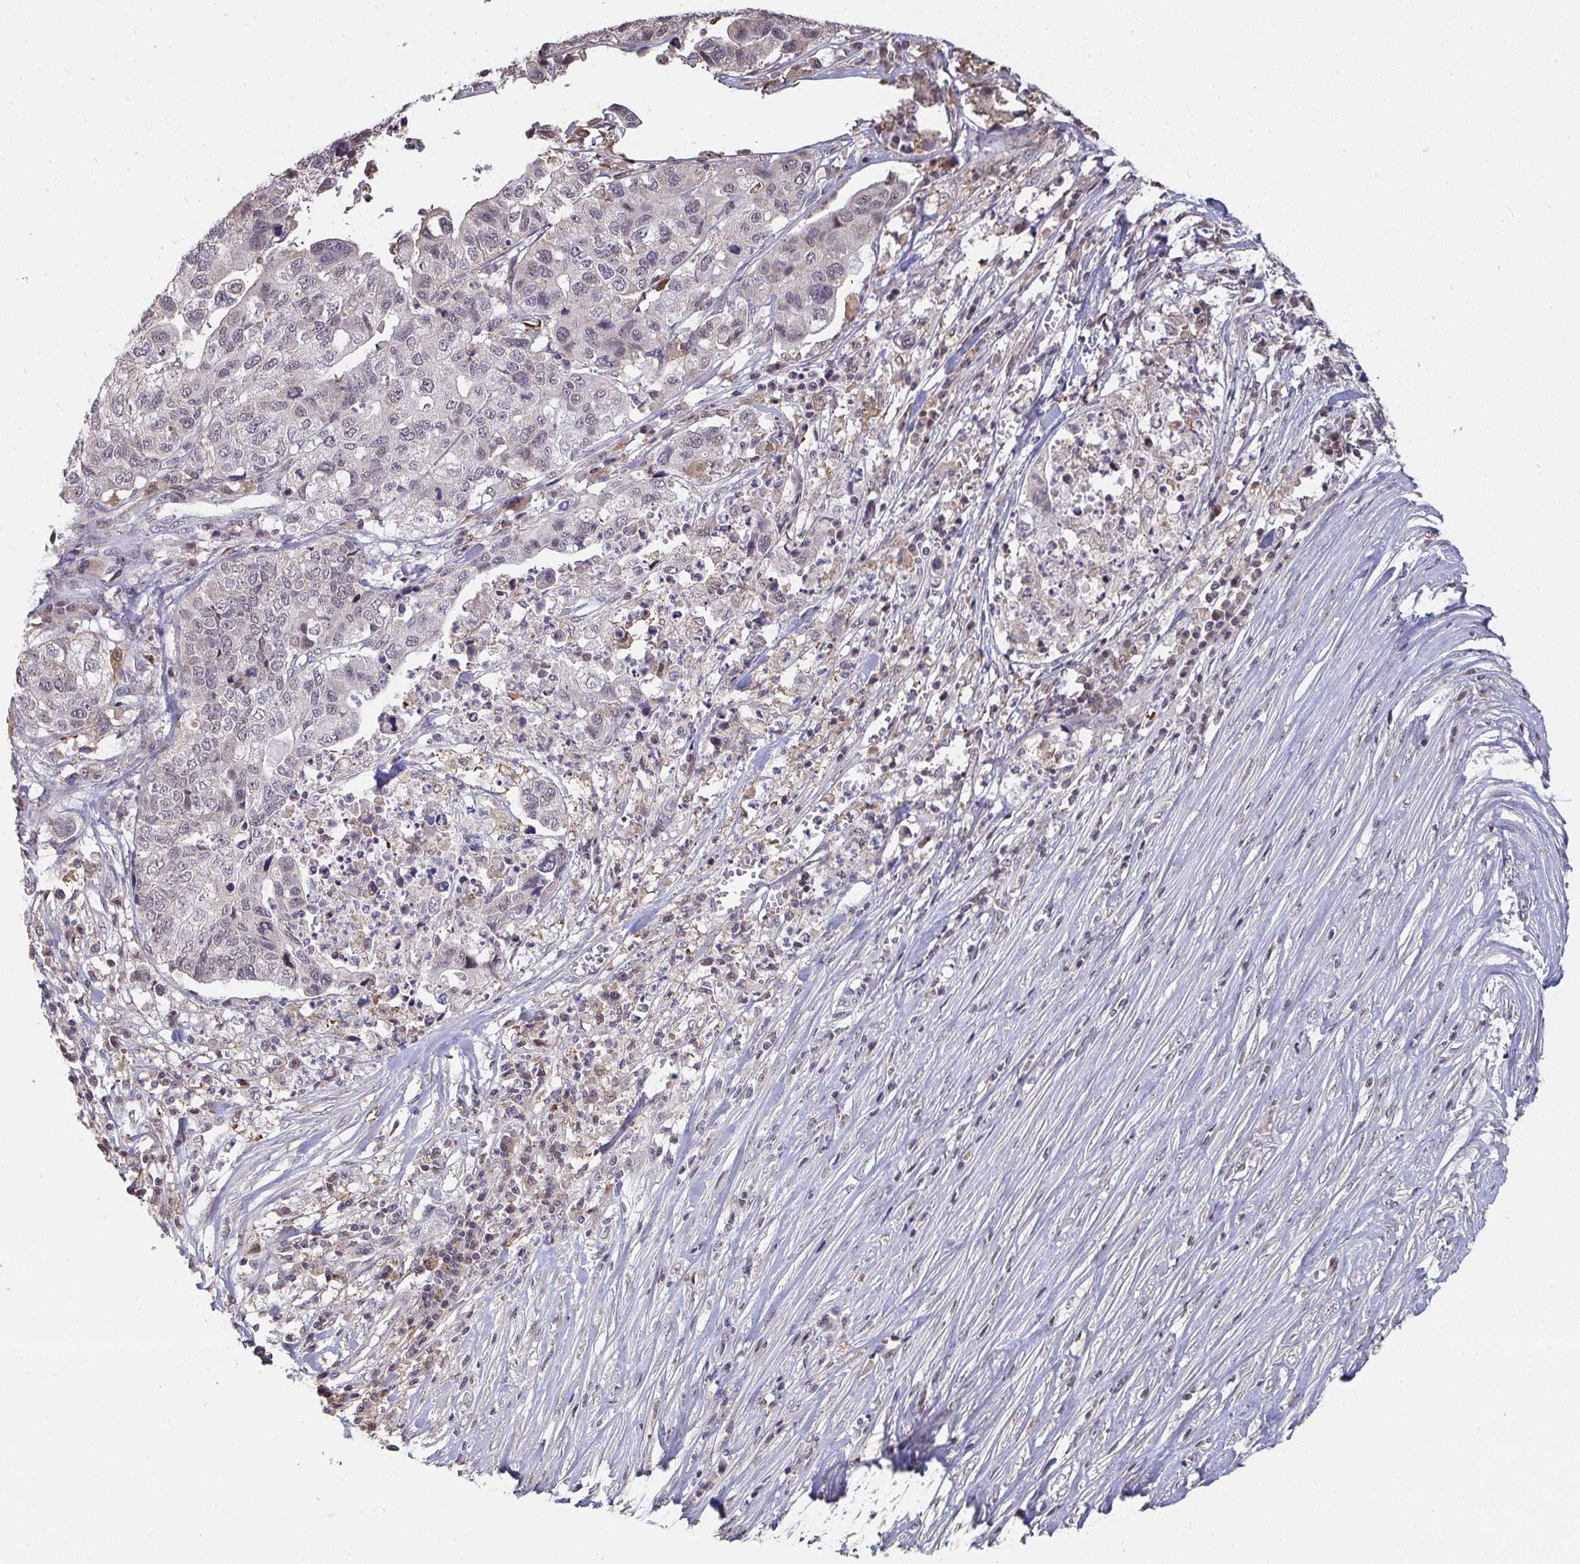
{"staining": {"intensity": "weak", "quantity": "<25%", "location": "nuclear"}, "tissue": "stomach cancer", "cell_type": "Tumor cells", "image_type": "cancer", "snomed": [{"axis": "morphology", "description": "Adenocarcinoma, NOS"}, {"axis": "topography", "description": "Stomach, upper"}], "caption": "A micrograph of adenocarcinoma (stomach) stained for a protein demonstrates no brown staining in tumor cells.", "gene": "SAP30", "patient": {"sex": "female", "age": 67}}